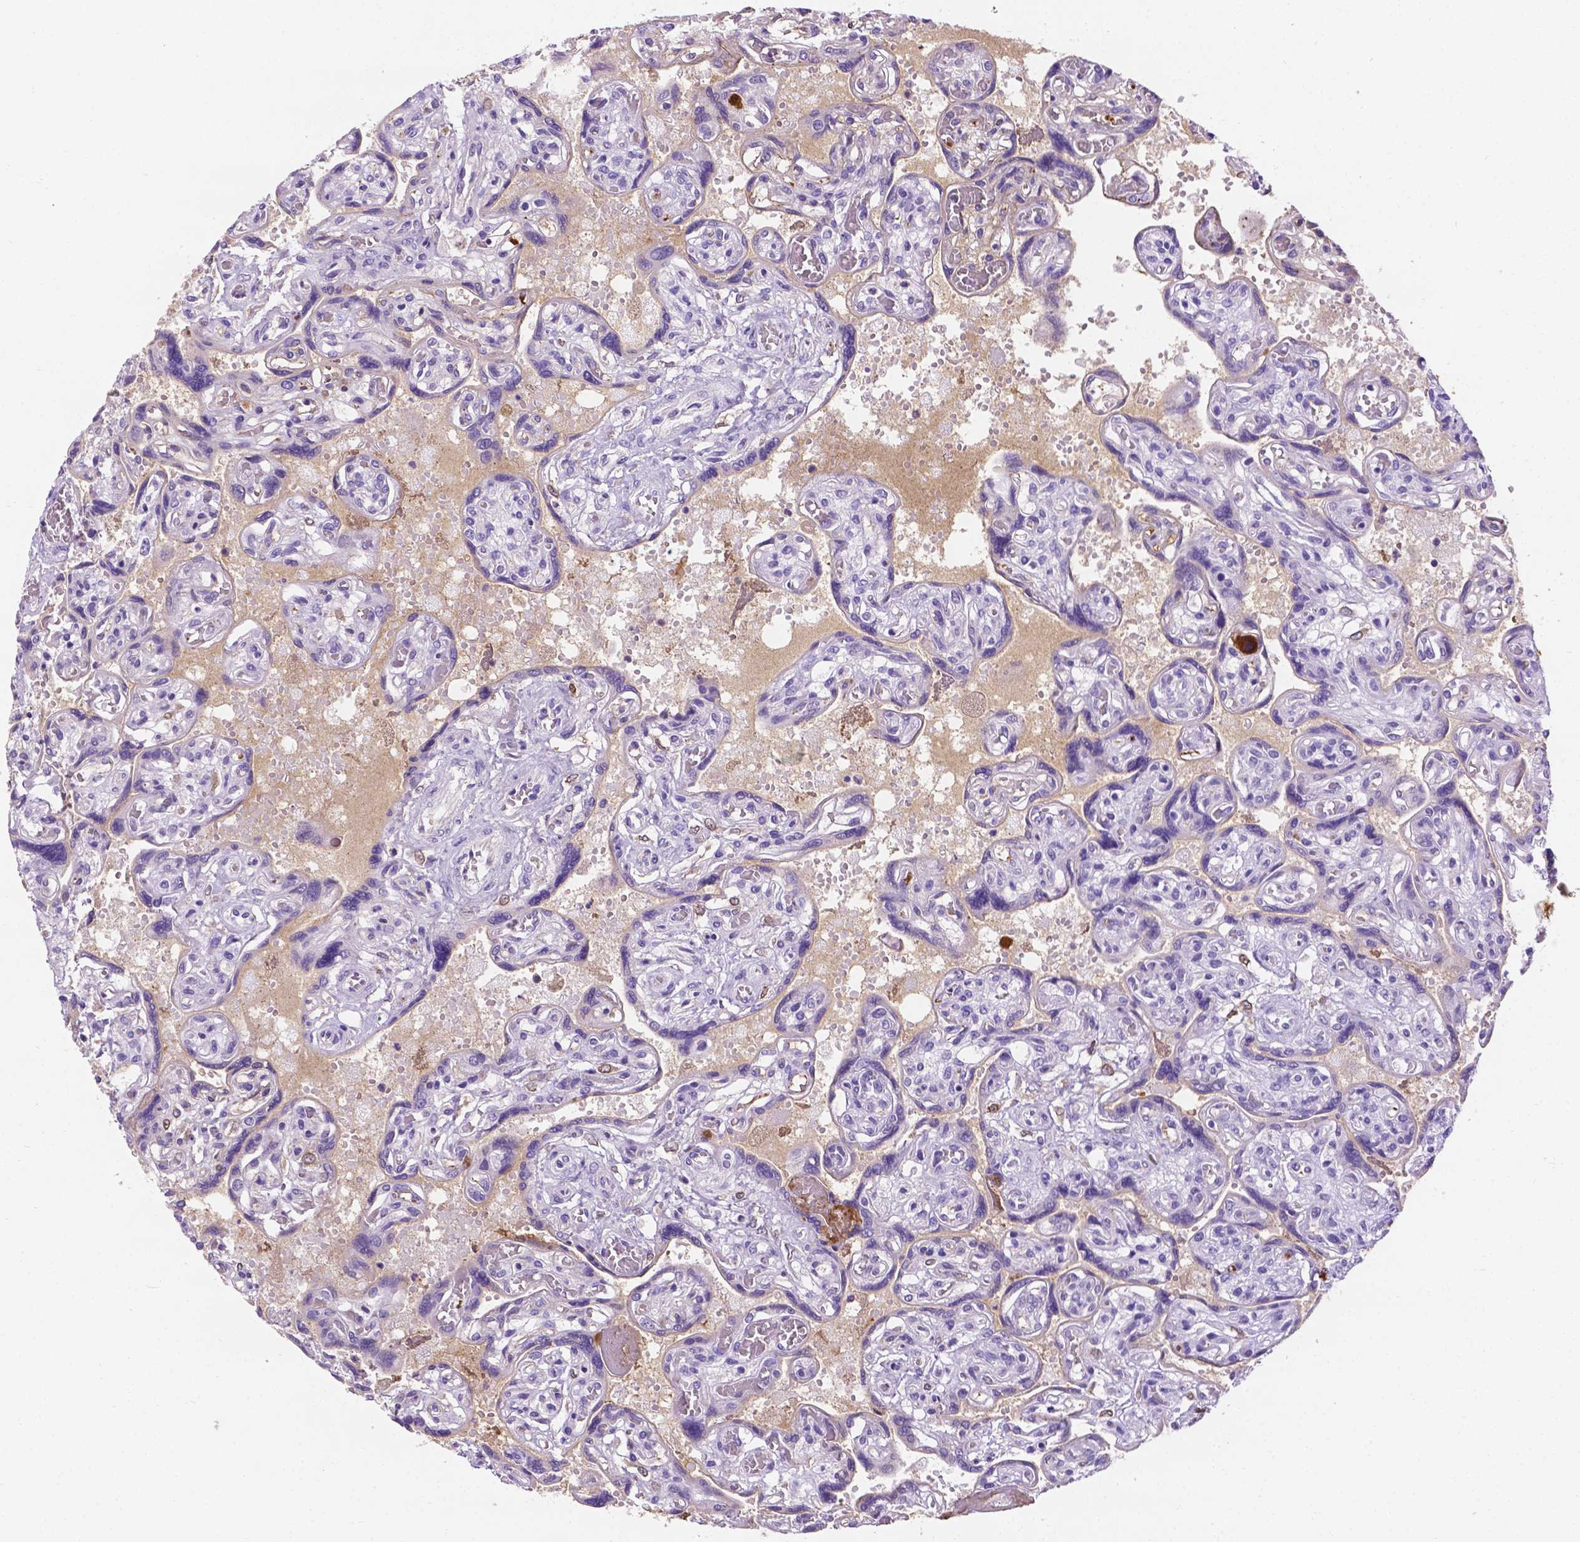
{"staining": {"intensity": "negative", "quantity": "none", "location": "none"}, "tissue": "placenta", "cell_type": "Decidual cells", "image_type": "normal", "snomed": [{"axis": "morphology", "description": "Normal tissue, NOS"}, {"axis": "topography", "description": "Placenta"}], "caption": "Histopathology image shows no significant protein staining in decidual cells of normal placenta.", "gene": "APOE", "patient": {"sex": "female", "age": 32}}